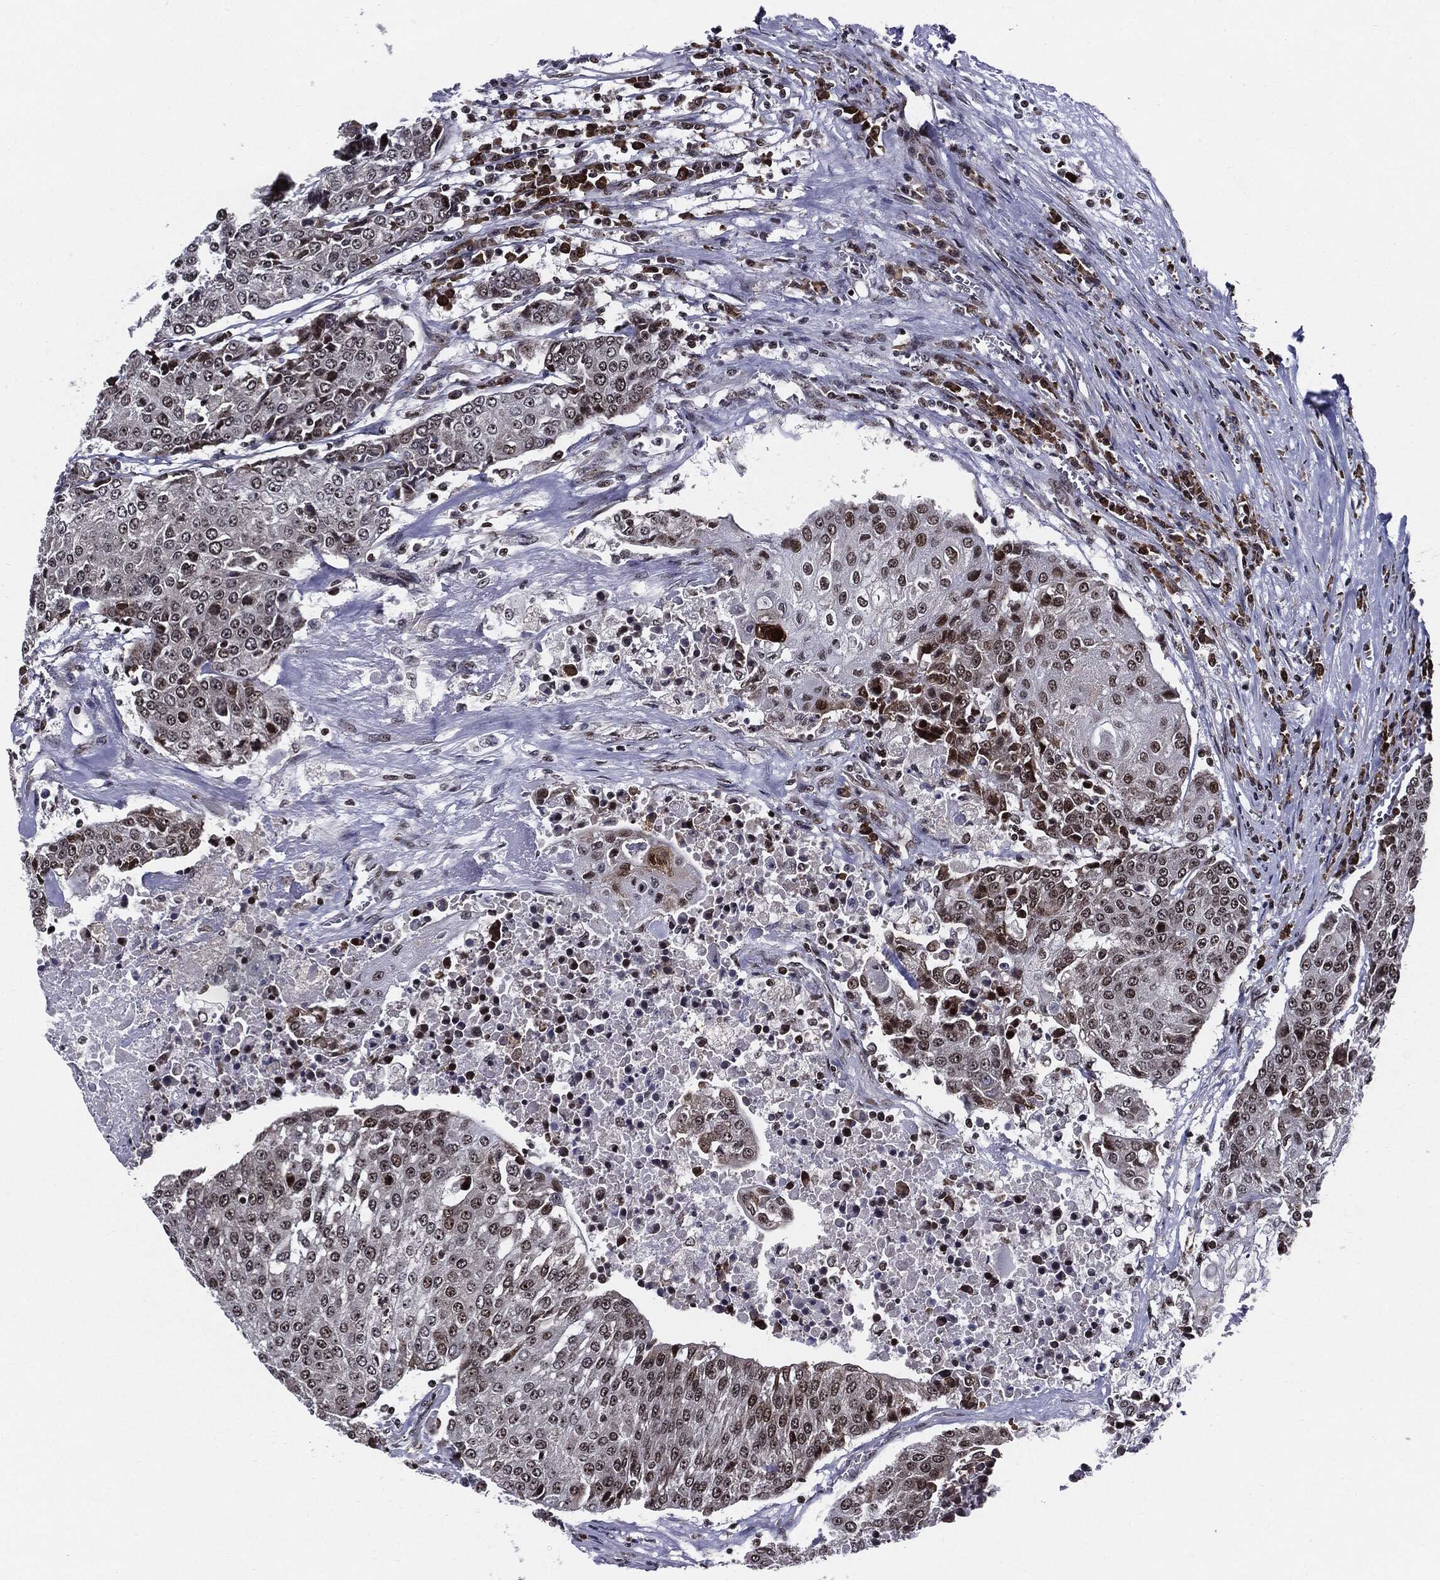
{"staining": {"intensity": "moderate", "quantity": "<25%", "location": "nuclear"}, "tissue": "urothelial cancer", "cell_type": "Tumor cells", "image_type": "cancer", "snomed": [{"axis": "morphology", "description": "Urothelial carcinoma, High grade"}, {"axis": "topography", "description": "Urinary bladder"}], "caption": "Immunohistochemical staining of human urothelial carcinoma (high-grade) reveals low levels of moderate nuclear expression in about <25% of tumor cells. (brown staining indicates protein expression, while blue staining denotes nuclei).", "gene": "ZFP91", "patient": {"sex": "female", "age": 85}}